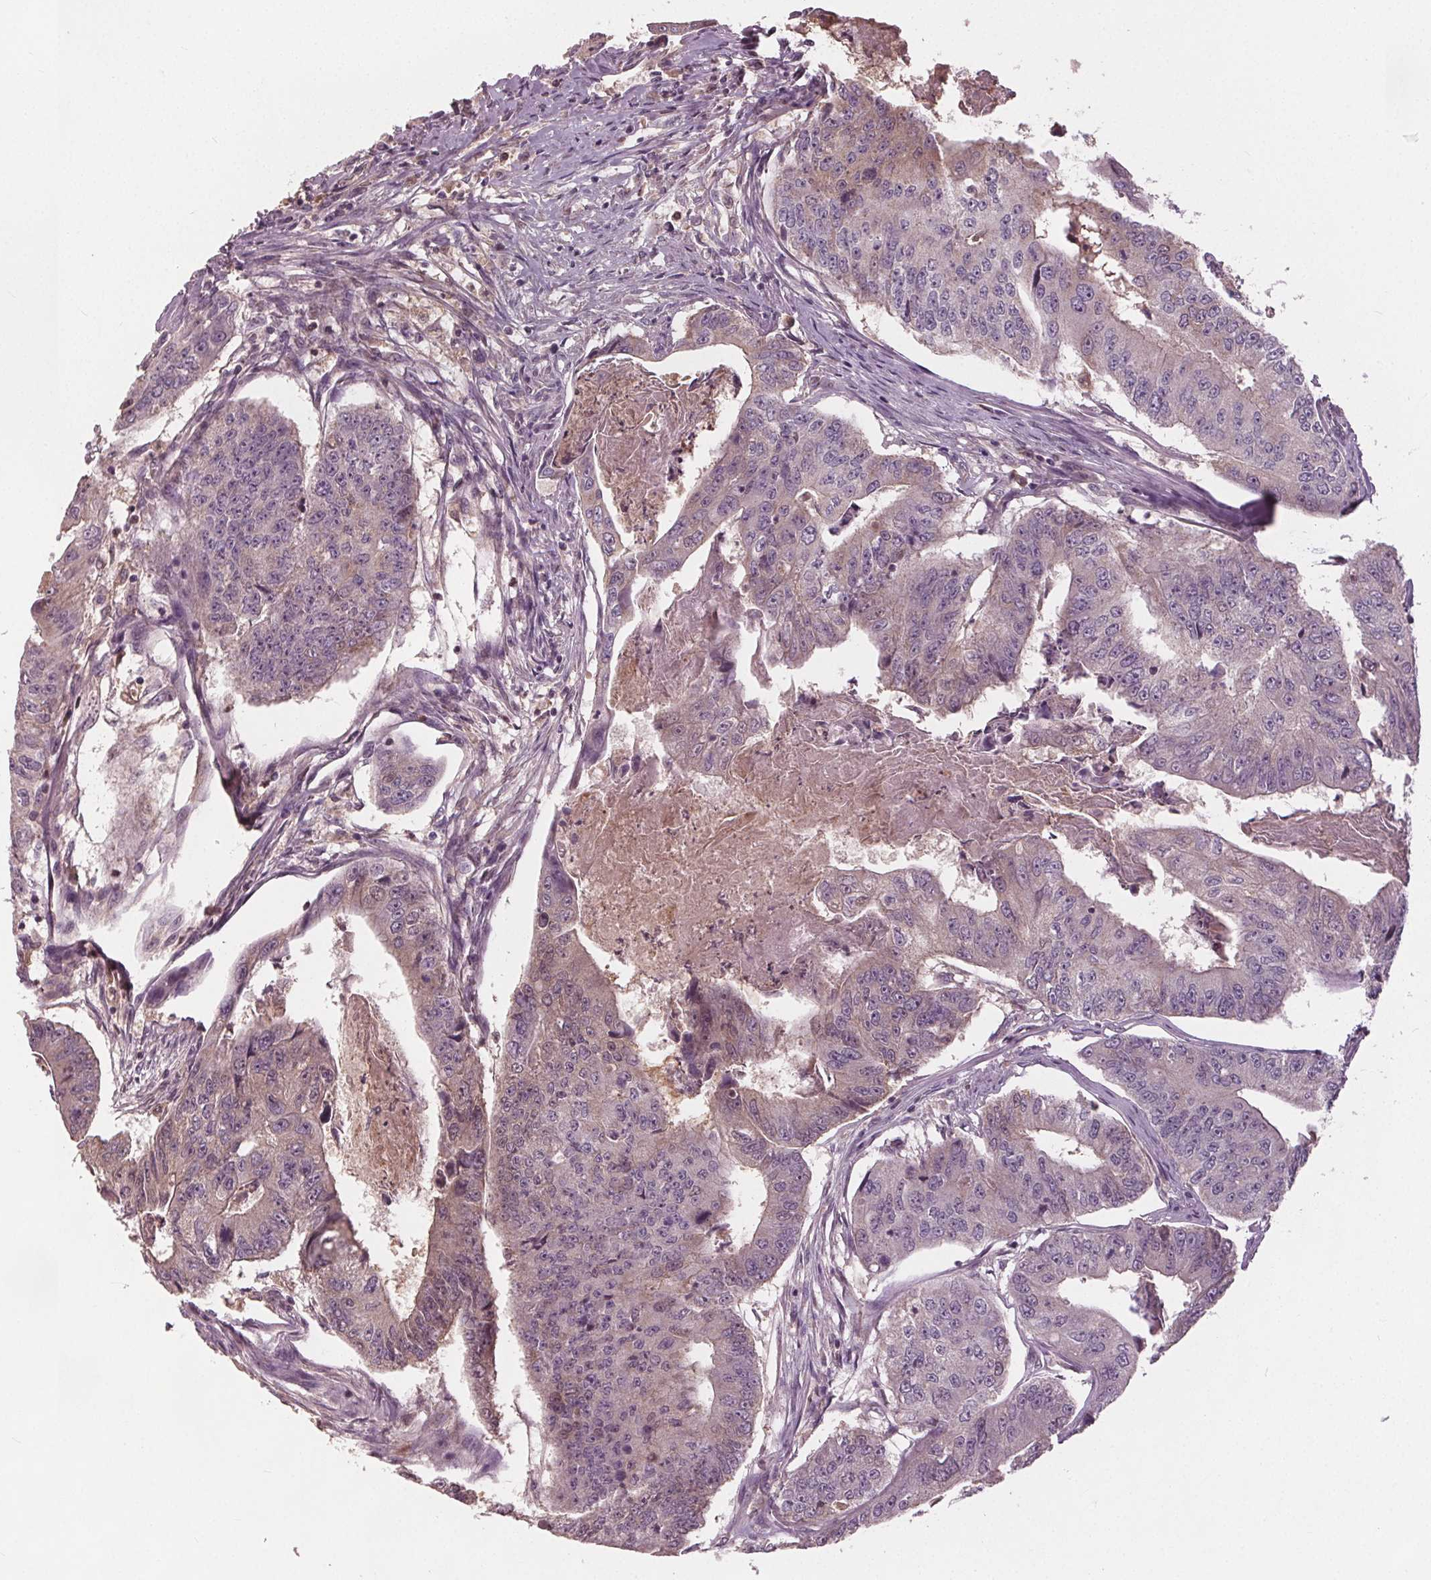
{"staining": {"intensity": "negative", "quantity": "none", "location": "none"}, "tissue": "colorectal cancer", "cell_type": "Tumor cells", "image_type": "cancer", "snomed": [{"axis": "morphology", "description": "Adenocarcinoma, NOS"}, {"axis": "topography", "description": "Colon"}], "caption": "High power microscopy histopathology image of an immunohistochemistry (IHC) image of colorectal cancer, revealing no significant staining in tumor cells. (Immunohistochemistry, brightfield microscopy, high magnification).", "gene": "PDGFD", "patient": {"sex": "female", "age": 67}}